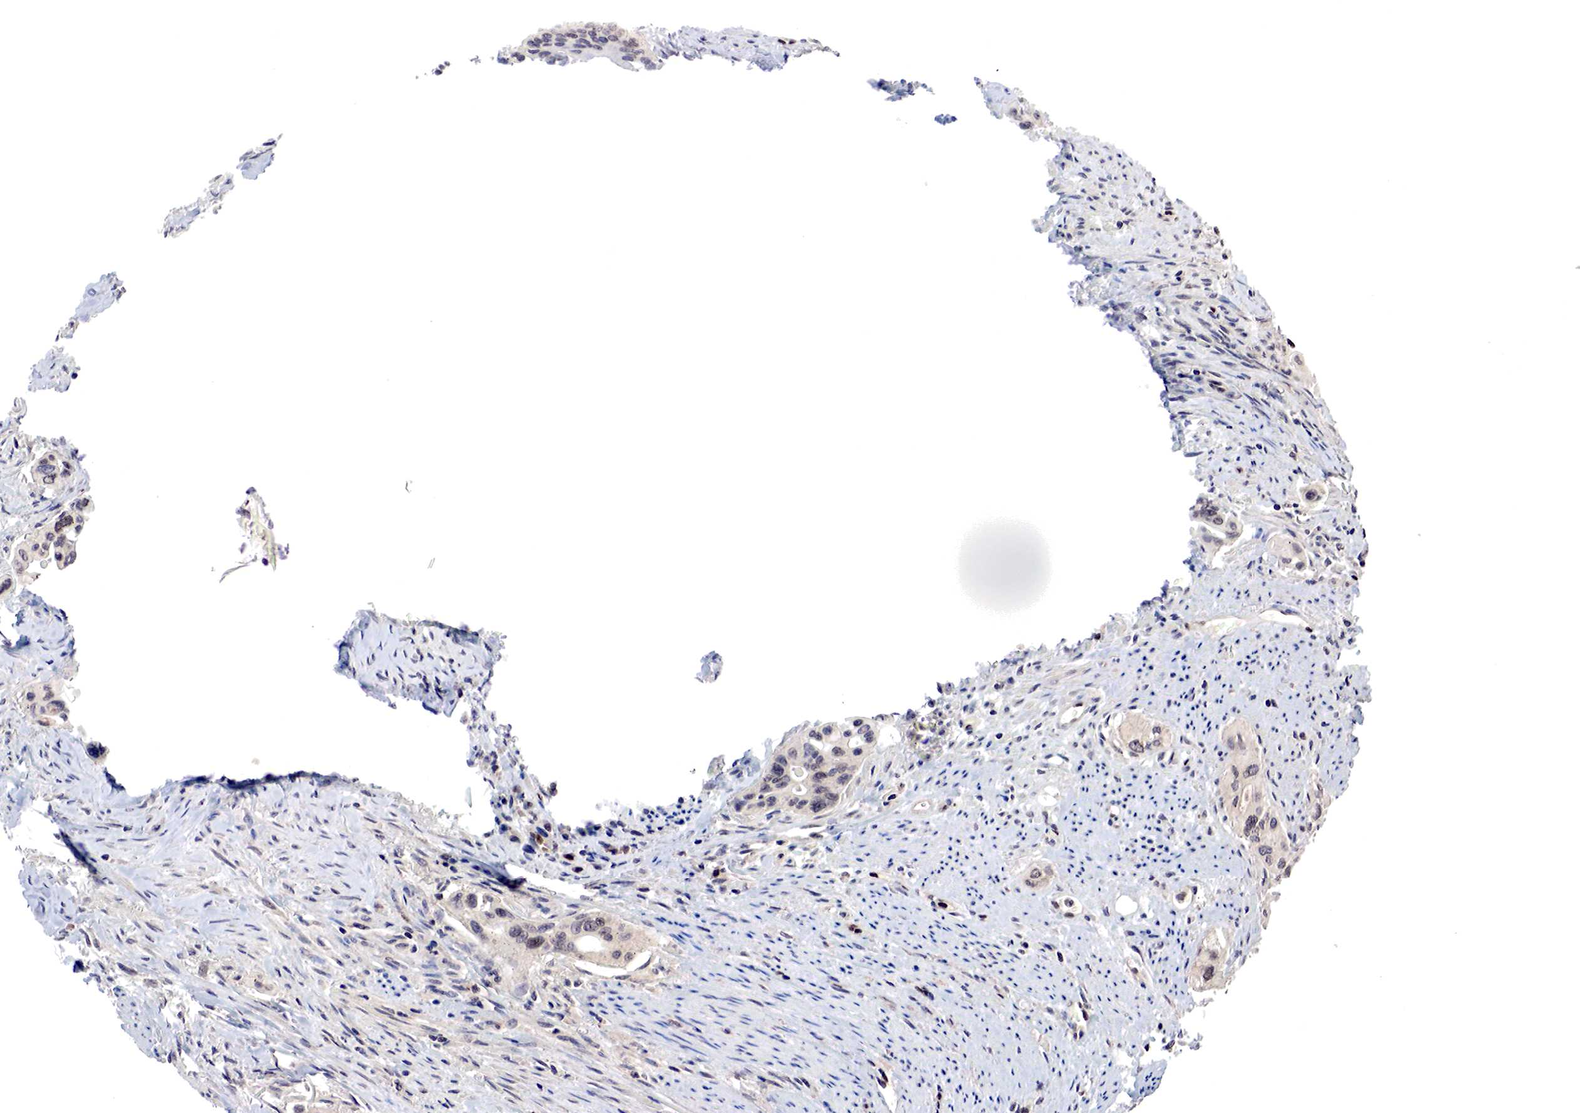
{"staining": {"intensity": "negative", "quantity": "none", "location": "none"}, "tissue": "pancreatic cancer", "cell_type": "Tumor cells", "image_type": "cancer", "snomed": [{"axis": "morphology", "description": "Adenocarcinoma, NOS"}, {"axis": "topography", "description": "Pancreas"}], "caption": "Immunohistochemistry (IHC) histopathology image of neoplastic tissue: human pancreatic adenocarcinoma stained with DAB (3,3'-diaminobenzidine) demonstrates no significant protein expression in tumor cells.", "gene": "DACH2", "patient": {"sex": "male", "age": 77}}